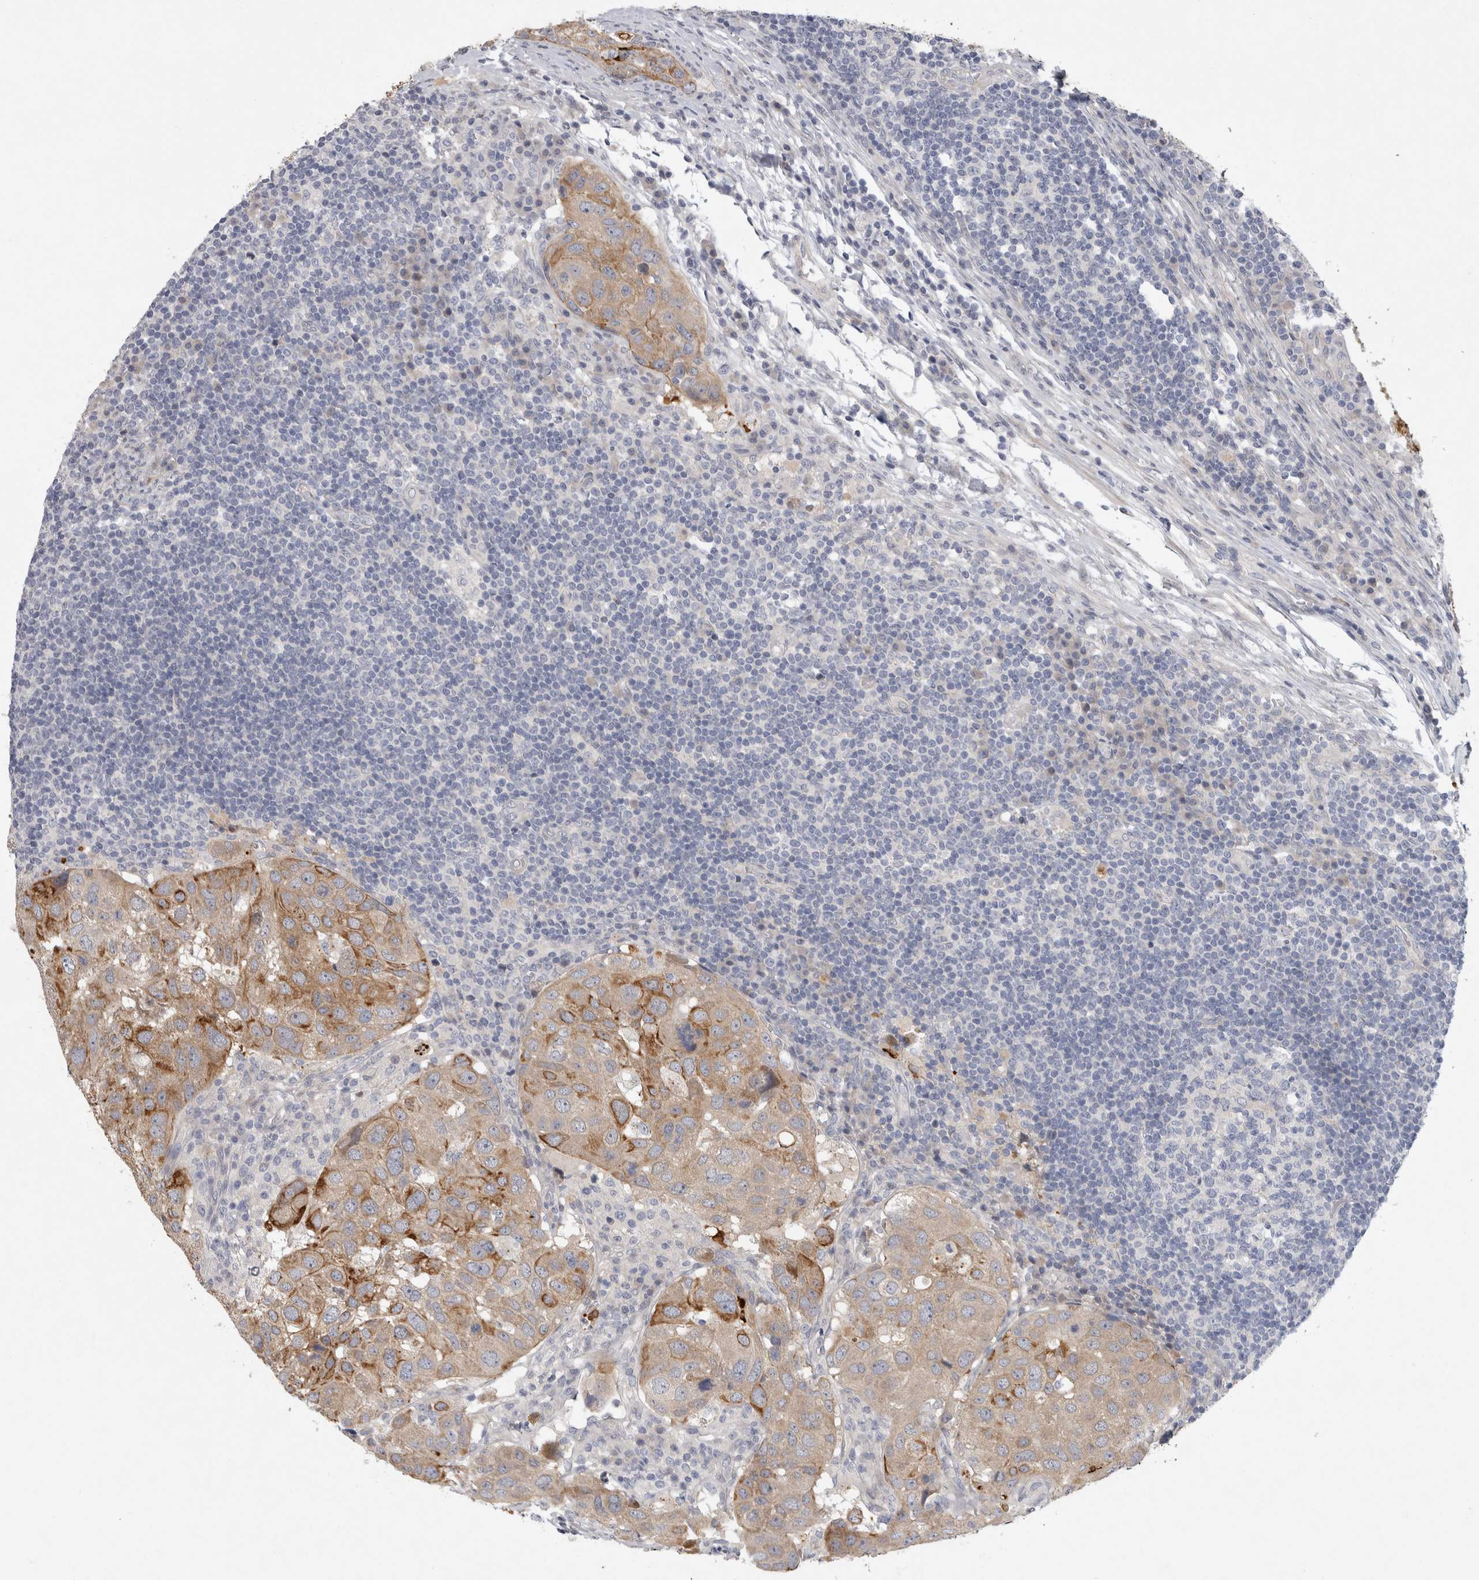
{"staining": {"intensity": "moderate", "quantity": ">75%", "location": "cytoplasmic/membranous"}, "tissue": "urothelial cancer", "cell_type": "Tumor cells", "image_type": "cancer", "snomed": [{"axis": "morphology", "description": "Urothelial carcinoma, High grade"}, {"axis": "topography", "description": "Lymph node"}, {"axis": "topography", "description": "Urinary bladder"}], "caption": "High-grade urothelial carcinoma stained for a protein (brown) exhibits moderate cytoplasmic/membranous positive staining in about >75% of tumor cells.", "gene": "BZW2", "patient": {"sex": "male", "age": 51}}